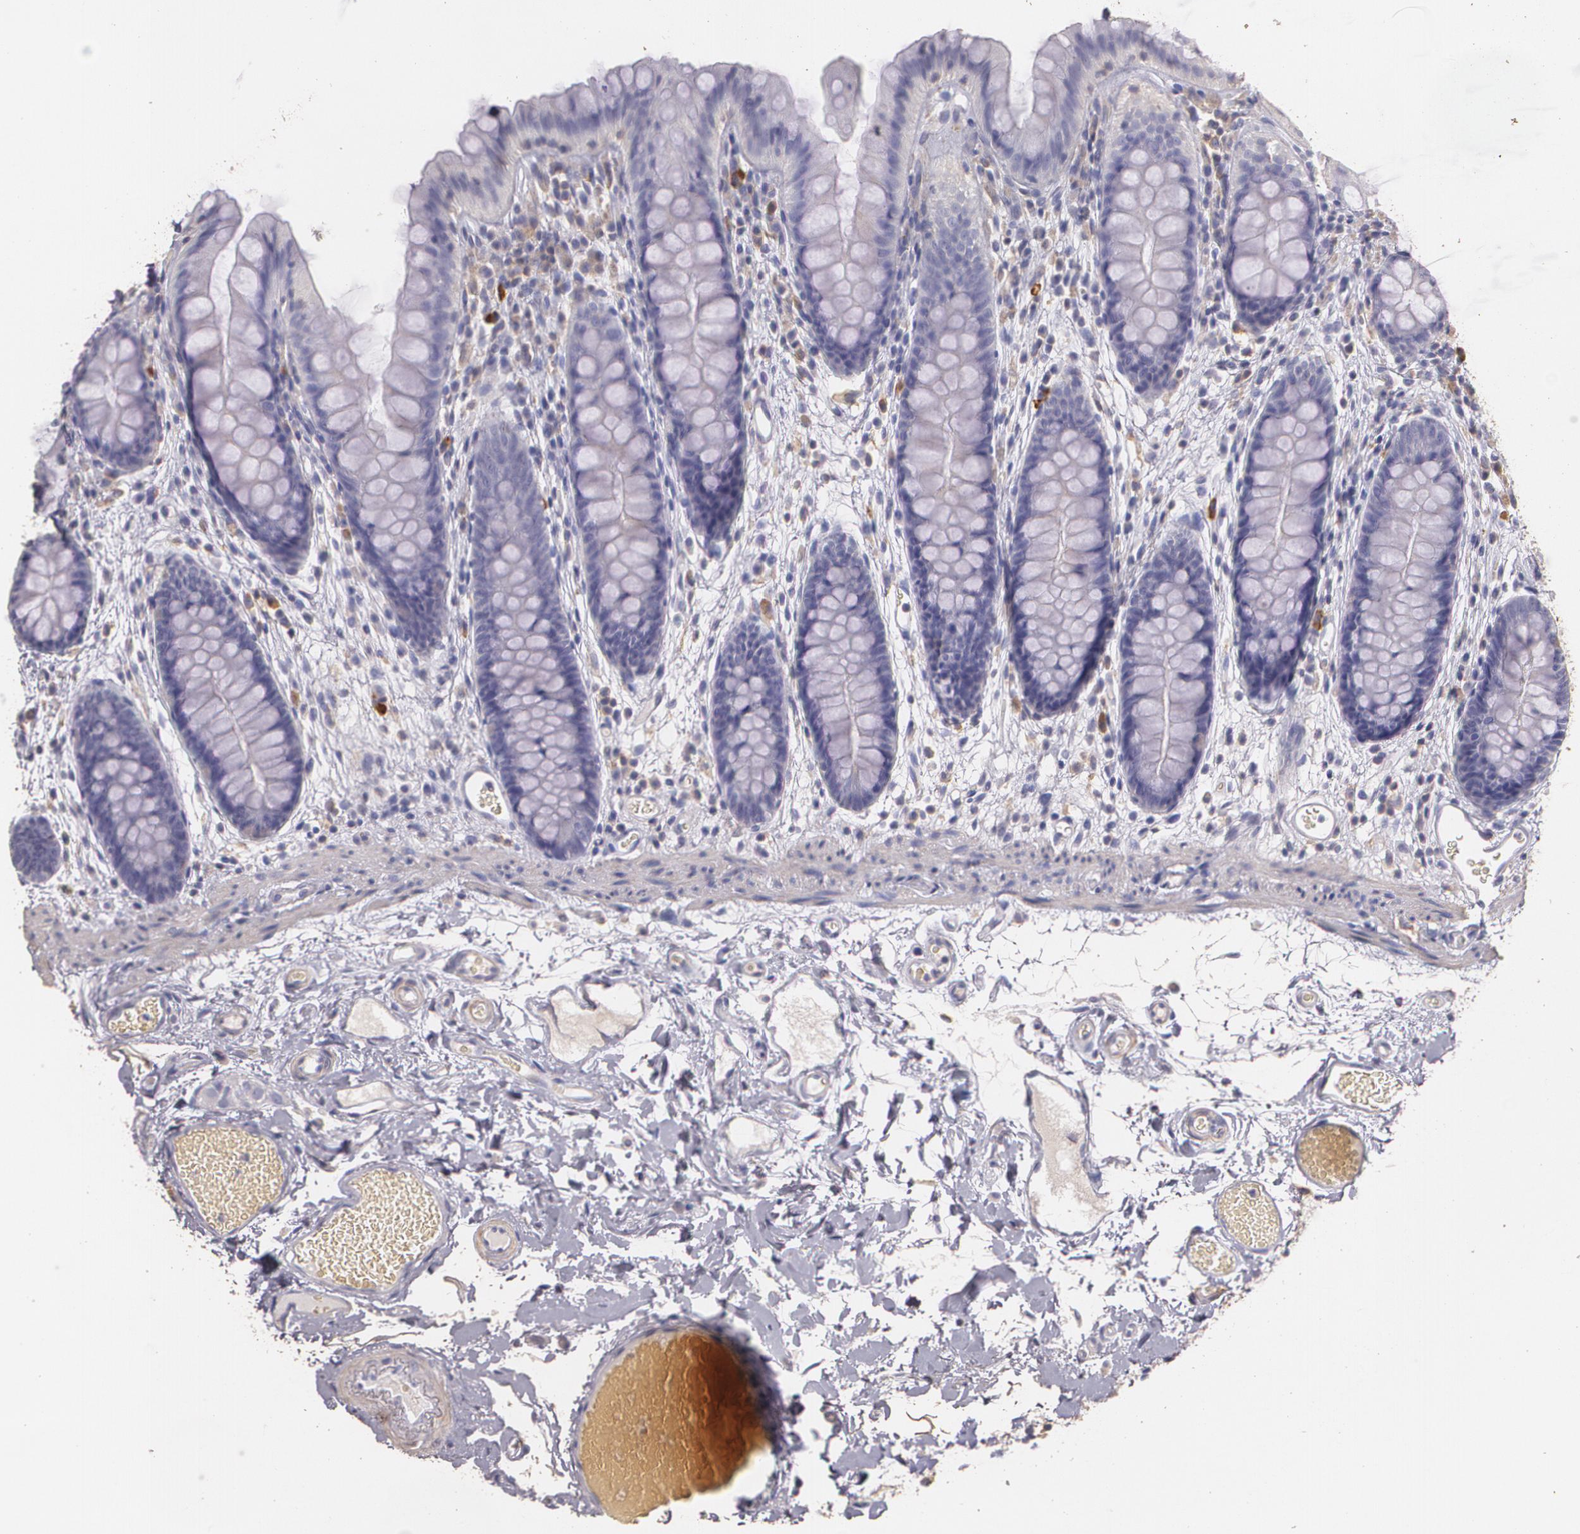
{"staining": {"intensity": "negative", "quantity": "none", "location": "none"}, "tissue": "colon", "cell_type": "Endothelial cells", "image_type": "normal", "snomed": [{"axis": "morphology", "description": "Normal tissue, NOS"}, {"axis": "topography", "description": "Smooth muscle"}, {"axis": "topography", "description": "Colon"}], "caption": "An immunohistochemistry histopathology image of normal colon is shown. There is no staining in endothelial cells of colon.", "gene": "TGFBR1", "patient": {"sex": "male", "age": 67}}